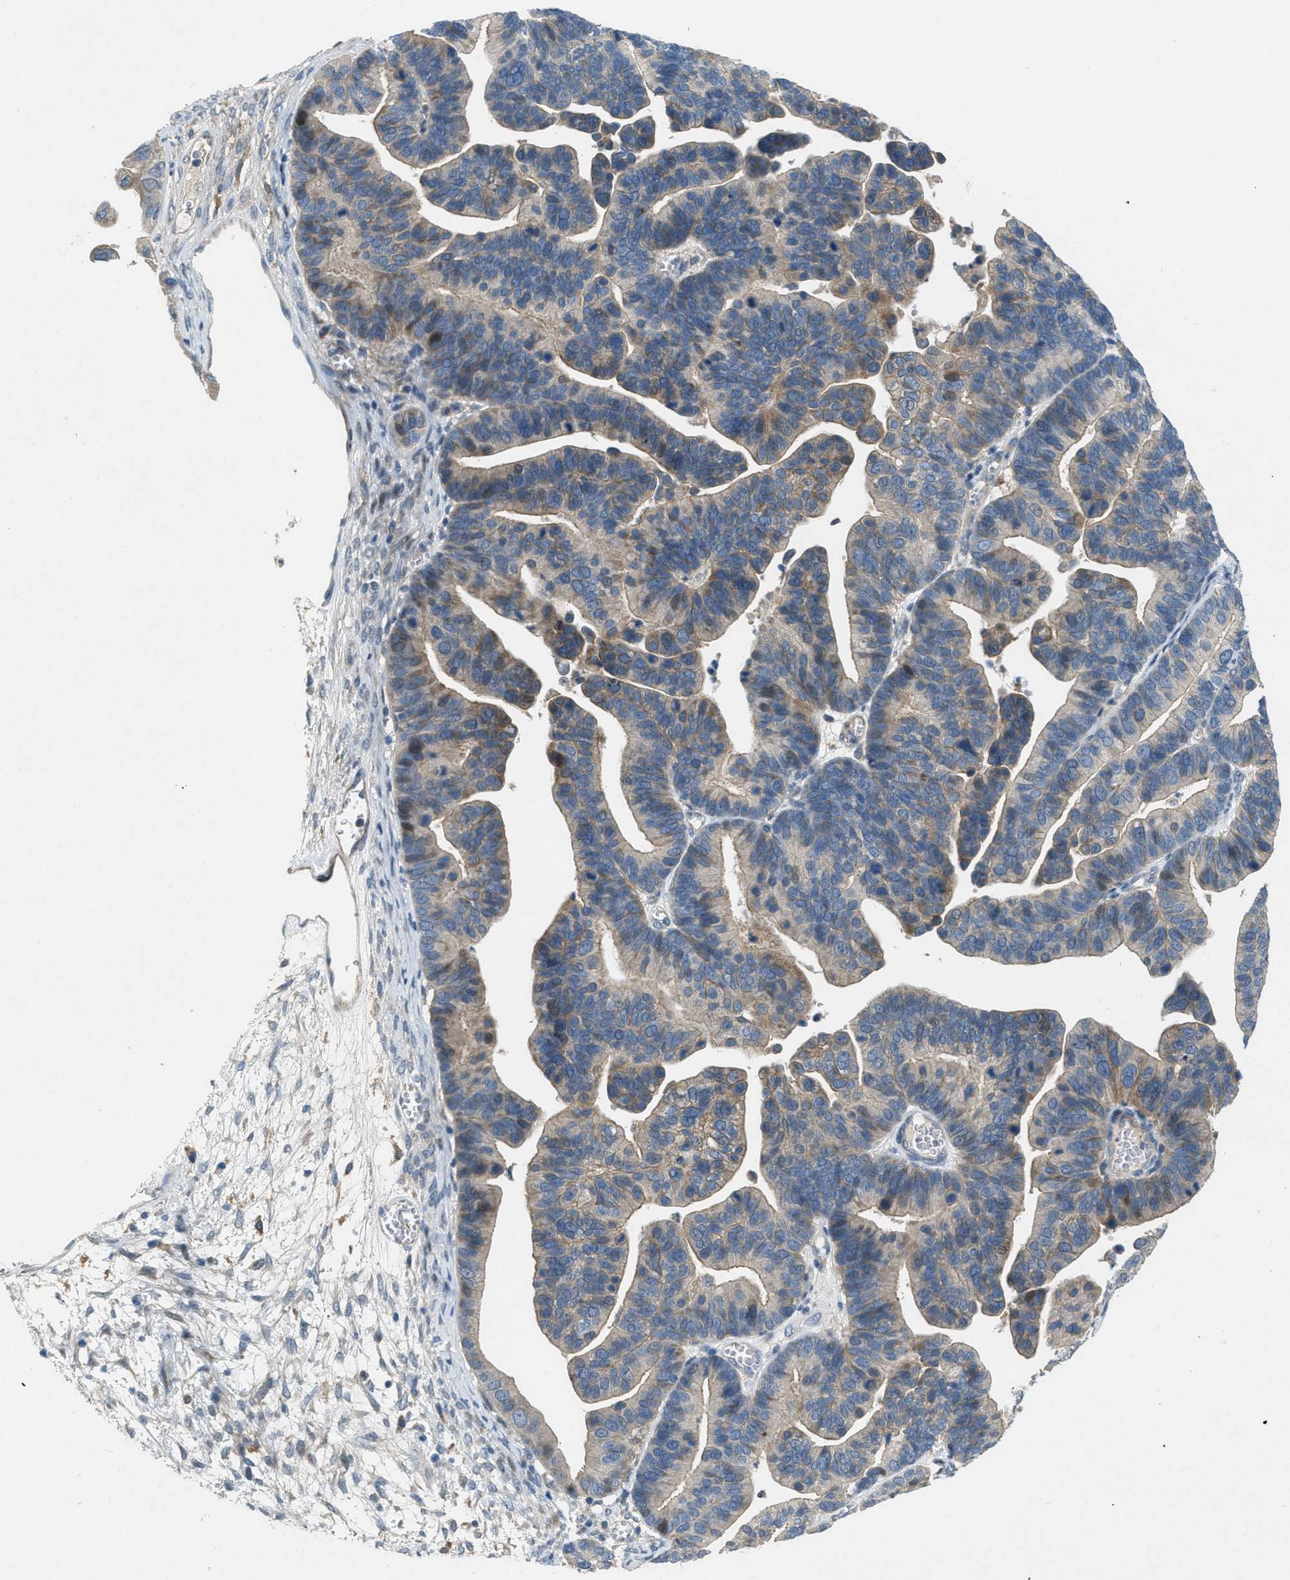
{"staining": {"intensity": "weak", "quantity": ">75%", "location": "cytoplasmic/membranous"}, "tissue": "ovarian cancer", "cell_type": "Tumor cells", "image_type": "cancer", "snomed": [{"axis": "morphology", "description": "Cystadenocarcinoma, serous, NOS"}, {"axis": "topography", "description": "Ovary"}], "caption": "High-power microscopy captured an immunohistochemistry histopathology image of ovarian serous cystadenocarcinoma, revealing weak cytoplasmic/membranous staining in approximately >75% of tumor cells.", "gene": "ADCY6", "patient": {"sex": "female", "age": 56}}